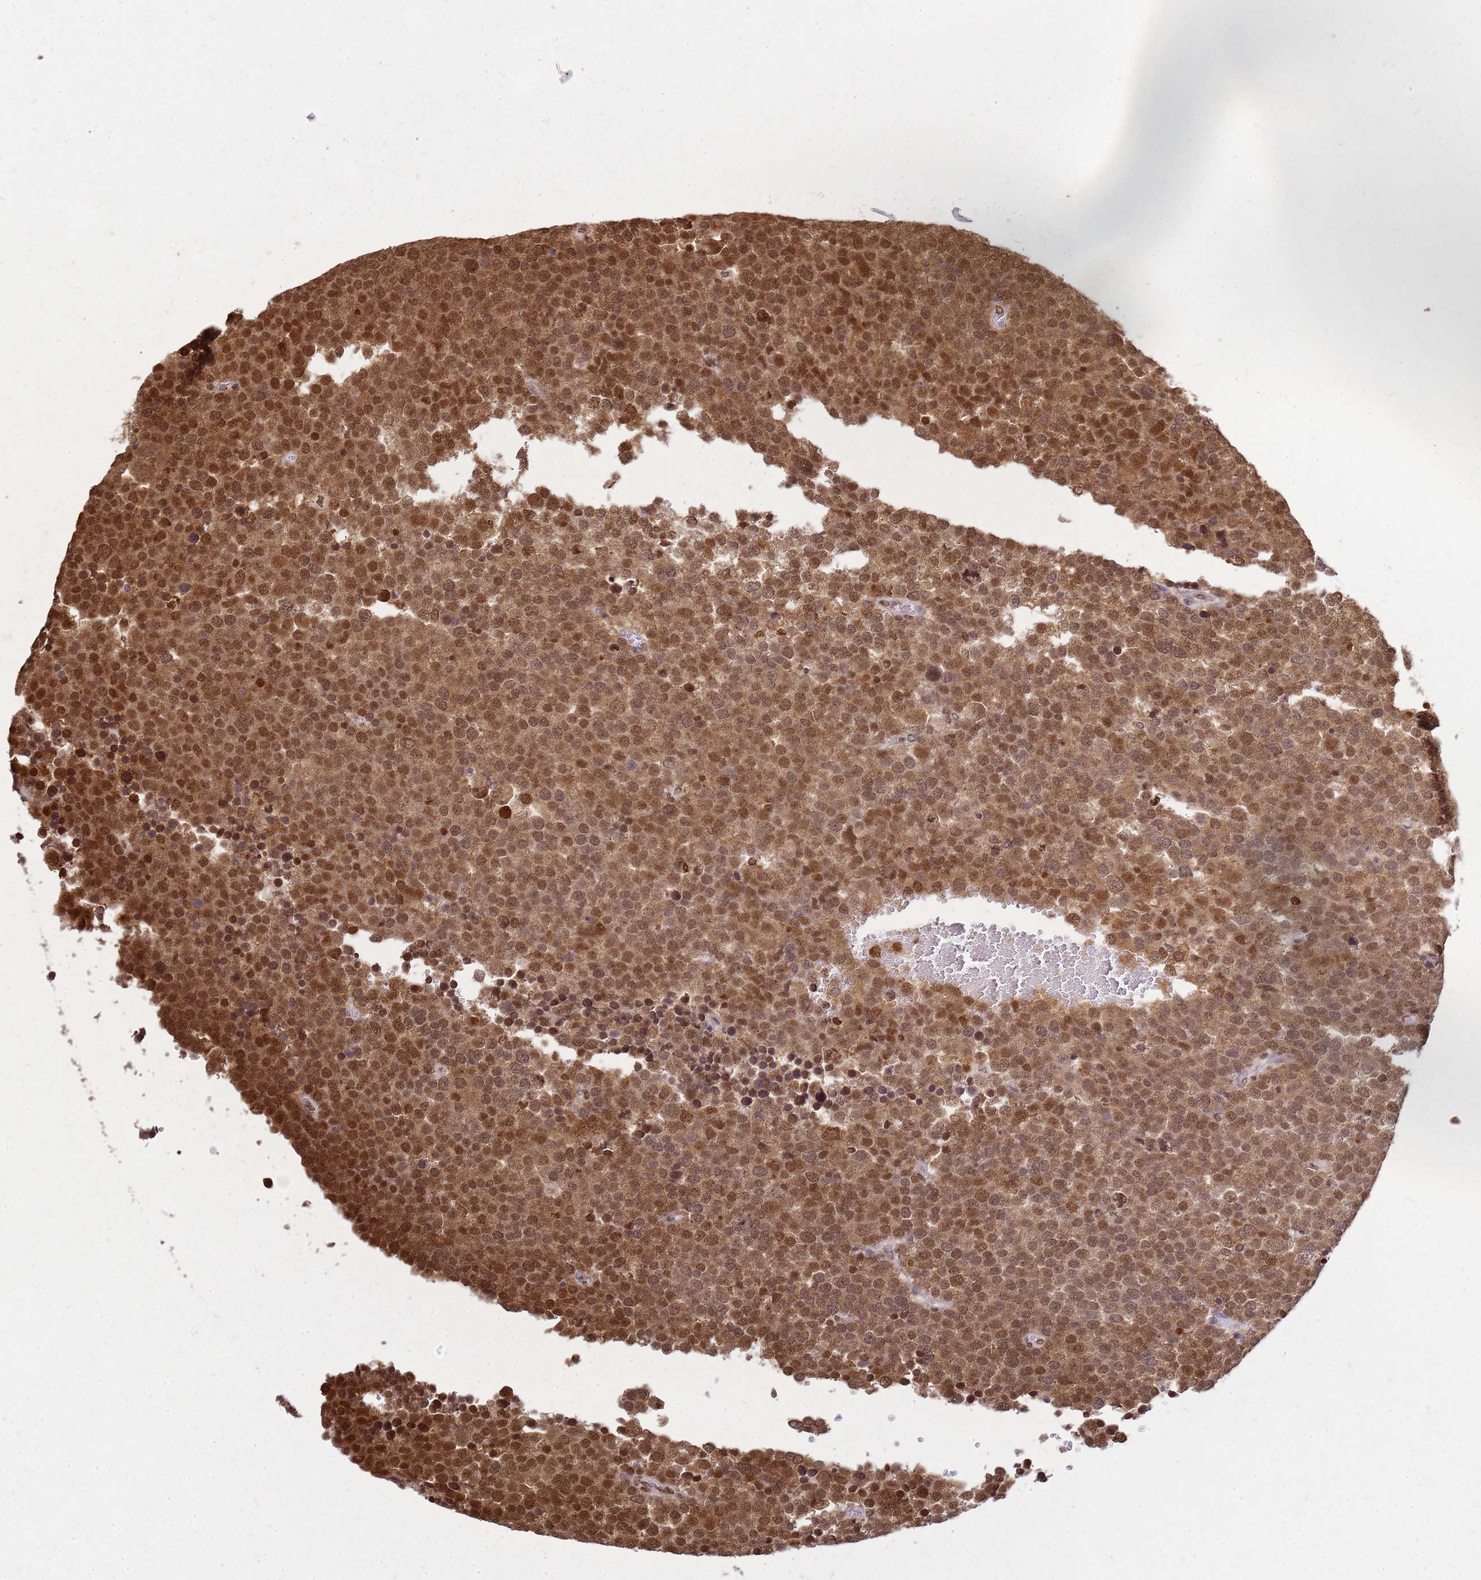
{"staining": {"intensity": "moderate", "quantity": ">75%", "location": "nuclear"}, "tissue": "testis cancer", "cell_type": "Tumor cells", "image_type": "cancer", "snomed": [{"axis": "morphology", "description": "Seminoma, NOS"}, {"axis": "topography", "description": "Testis"}], "caption": "Immunohistochemistry (IHC) image of neoplastic tissue: testis seminoma stained using immunohistochemistry (IHC) demonstrates medium levels of moderate protein expression localized specifically in the nuclear of tumor cells, appearing as a nuclear brown color.", "gene": "APEX1", "patient": {"sex": "male", "age": 71}}